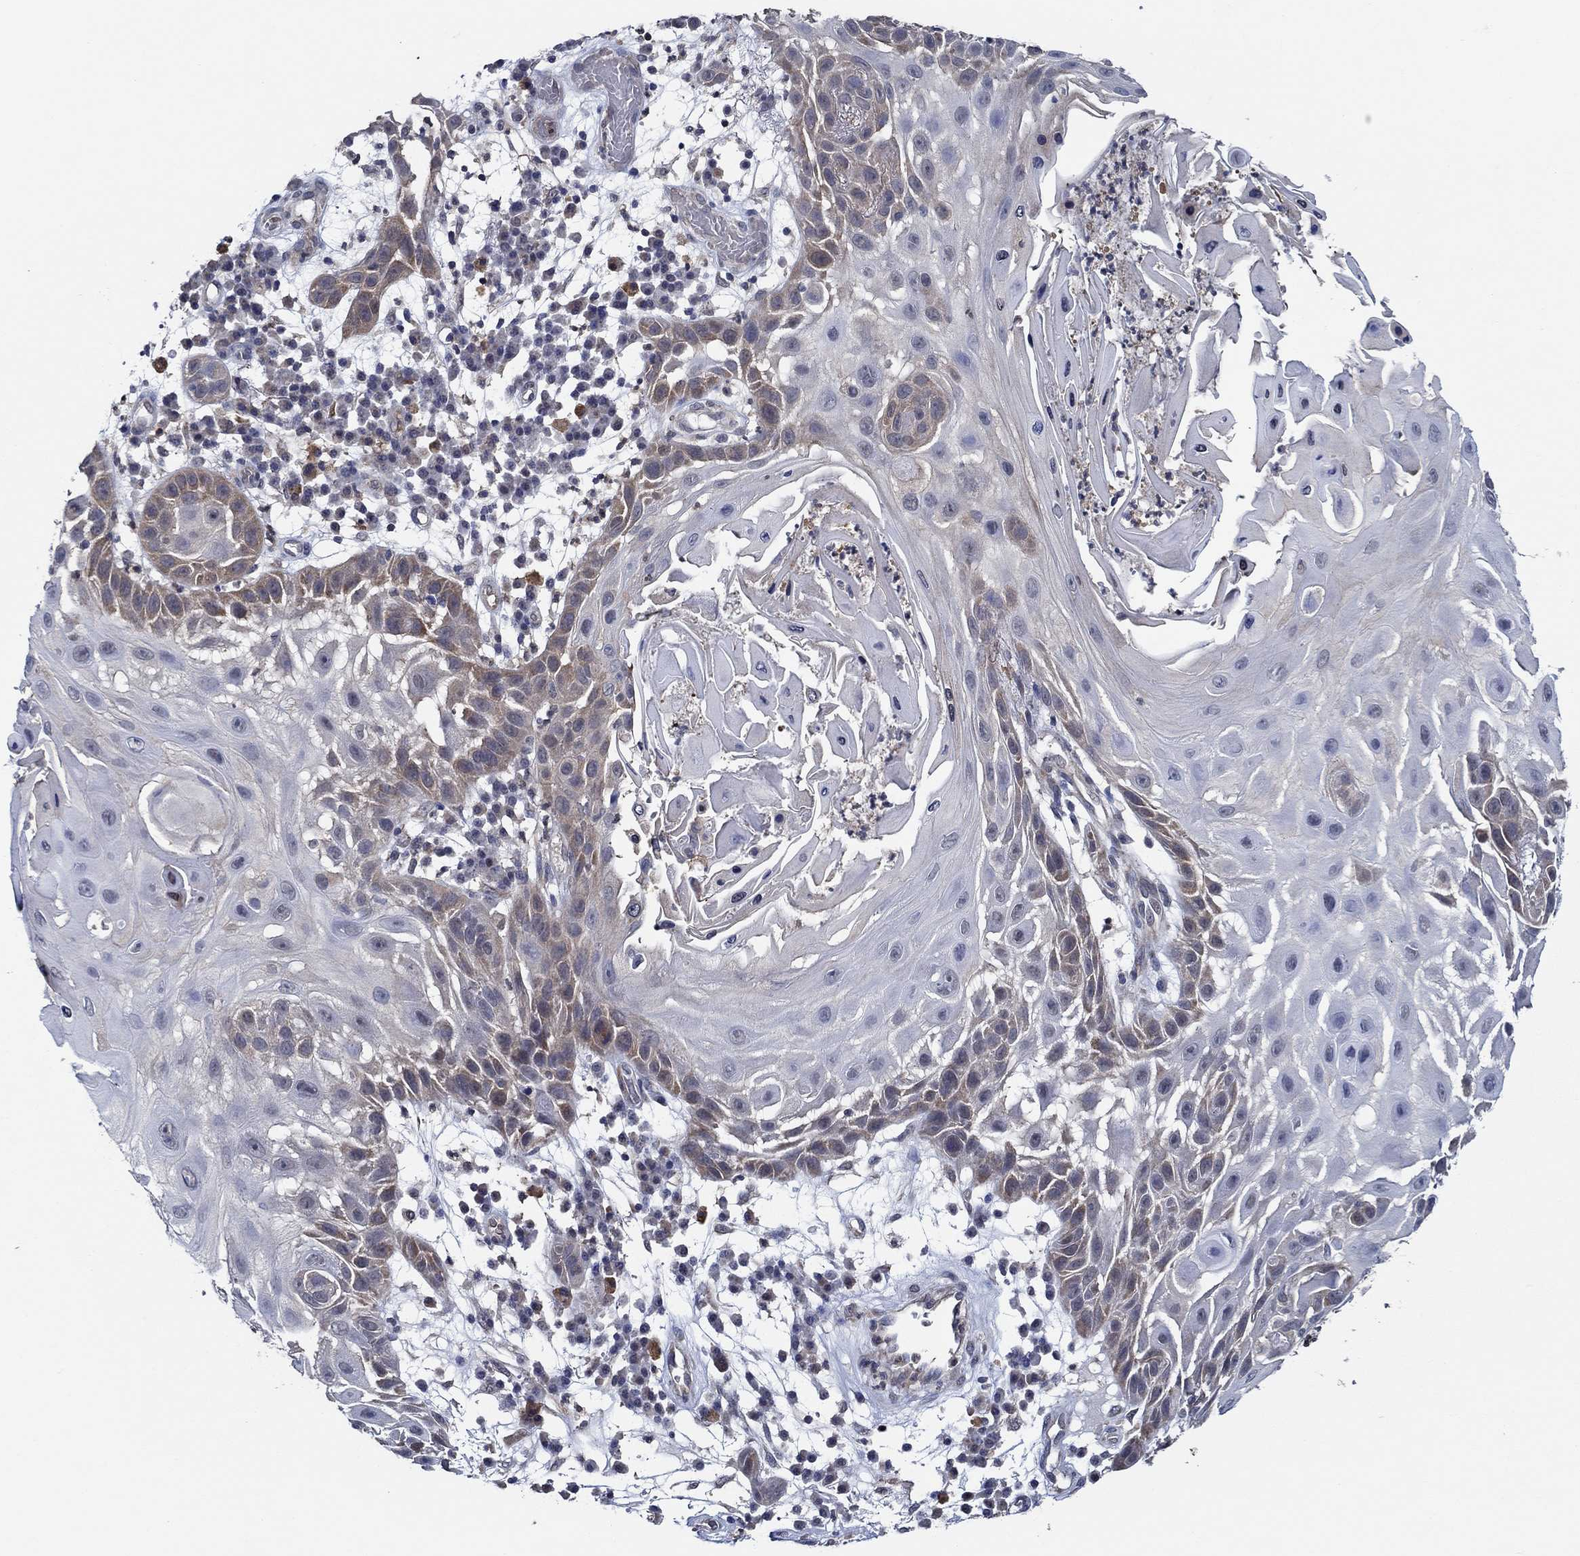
{"staining": {"intensity": "weak", "quantity": "<25%", "location": "cytoplasmic/membranous"}, "tissue": "skin cancer", "cell_type": "Tumor cells", "image_type": "cancer", "snomed": [{"axis": "morphology", "description": "Normal tissue, NOS"}, {"axis": "morphology", "description": "Squamous cell carcinoma, NOS"}, {"axis": "topography", "description": "Skin"}], "caption": "This is a histopathology image of IHC staining of skin squamous cell carcinoma, which shows no staining in tumor cells. Nuclei are stained in blue.", "gene": "DACT1", "patient": {"sex": "male", "age": 79}}